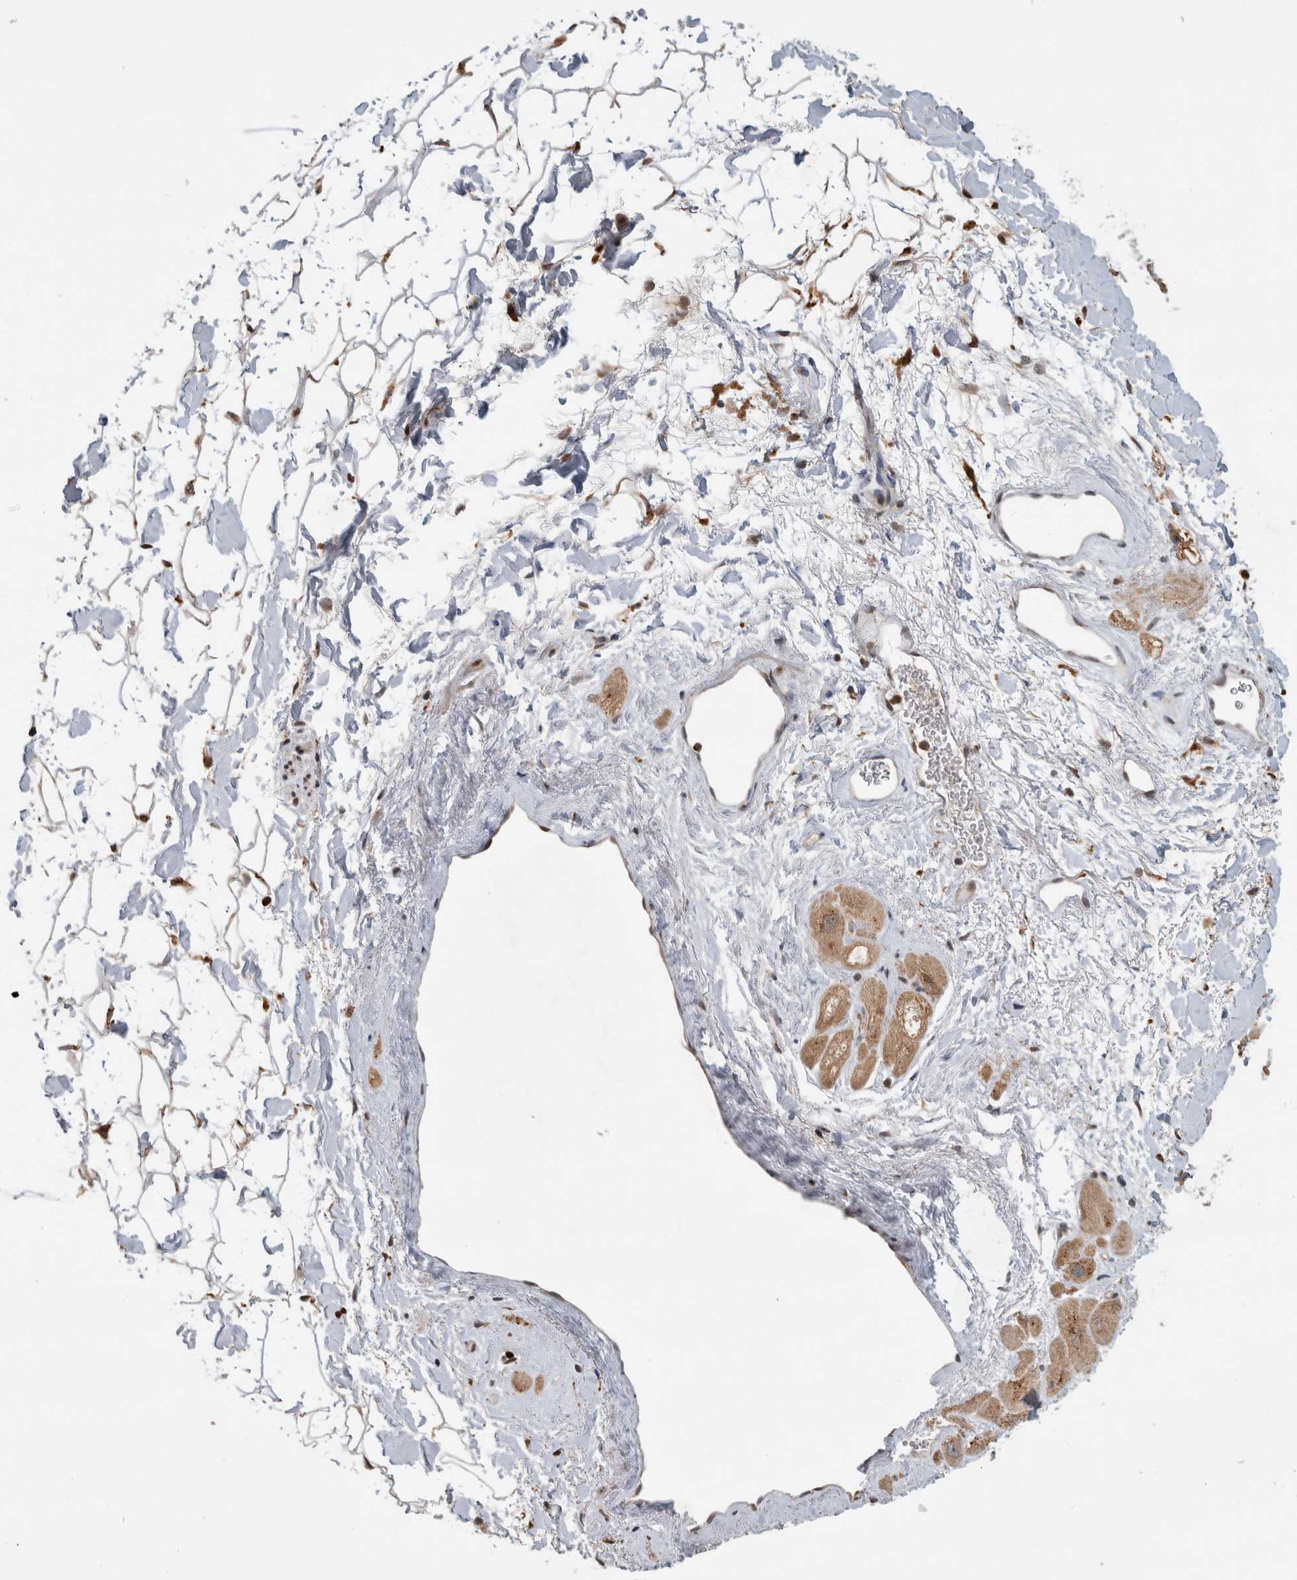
{"staining": {"intensity": "moderate", "quantity": ">75%", "location": "cytoplasmic/membranous"}, "tissue": "heart muscle", "cell_type": "Cardiomyocytes", "image_type": "normal", "snomed": [{"axis": "morphology", "description": "Normal tissue, NOS"}, {"axis": "topography", "description": "Heart"}], "caption": "Immunohistochemical staining of unremarkable human heart muscle exhibits medium levels of moderate cytoplasmic/membranous staining in approximately >75% of cardiomyocytes.", "gene": "NAB2", "patient": {"sex": "male", "age": 49}}